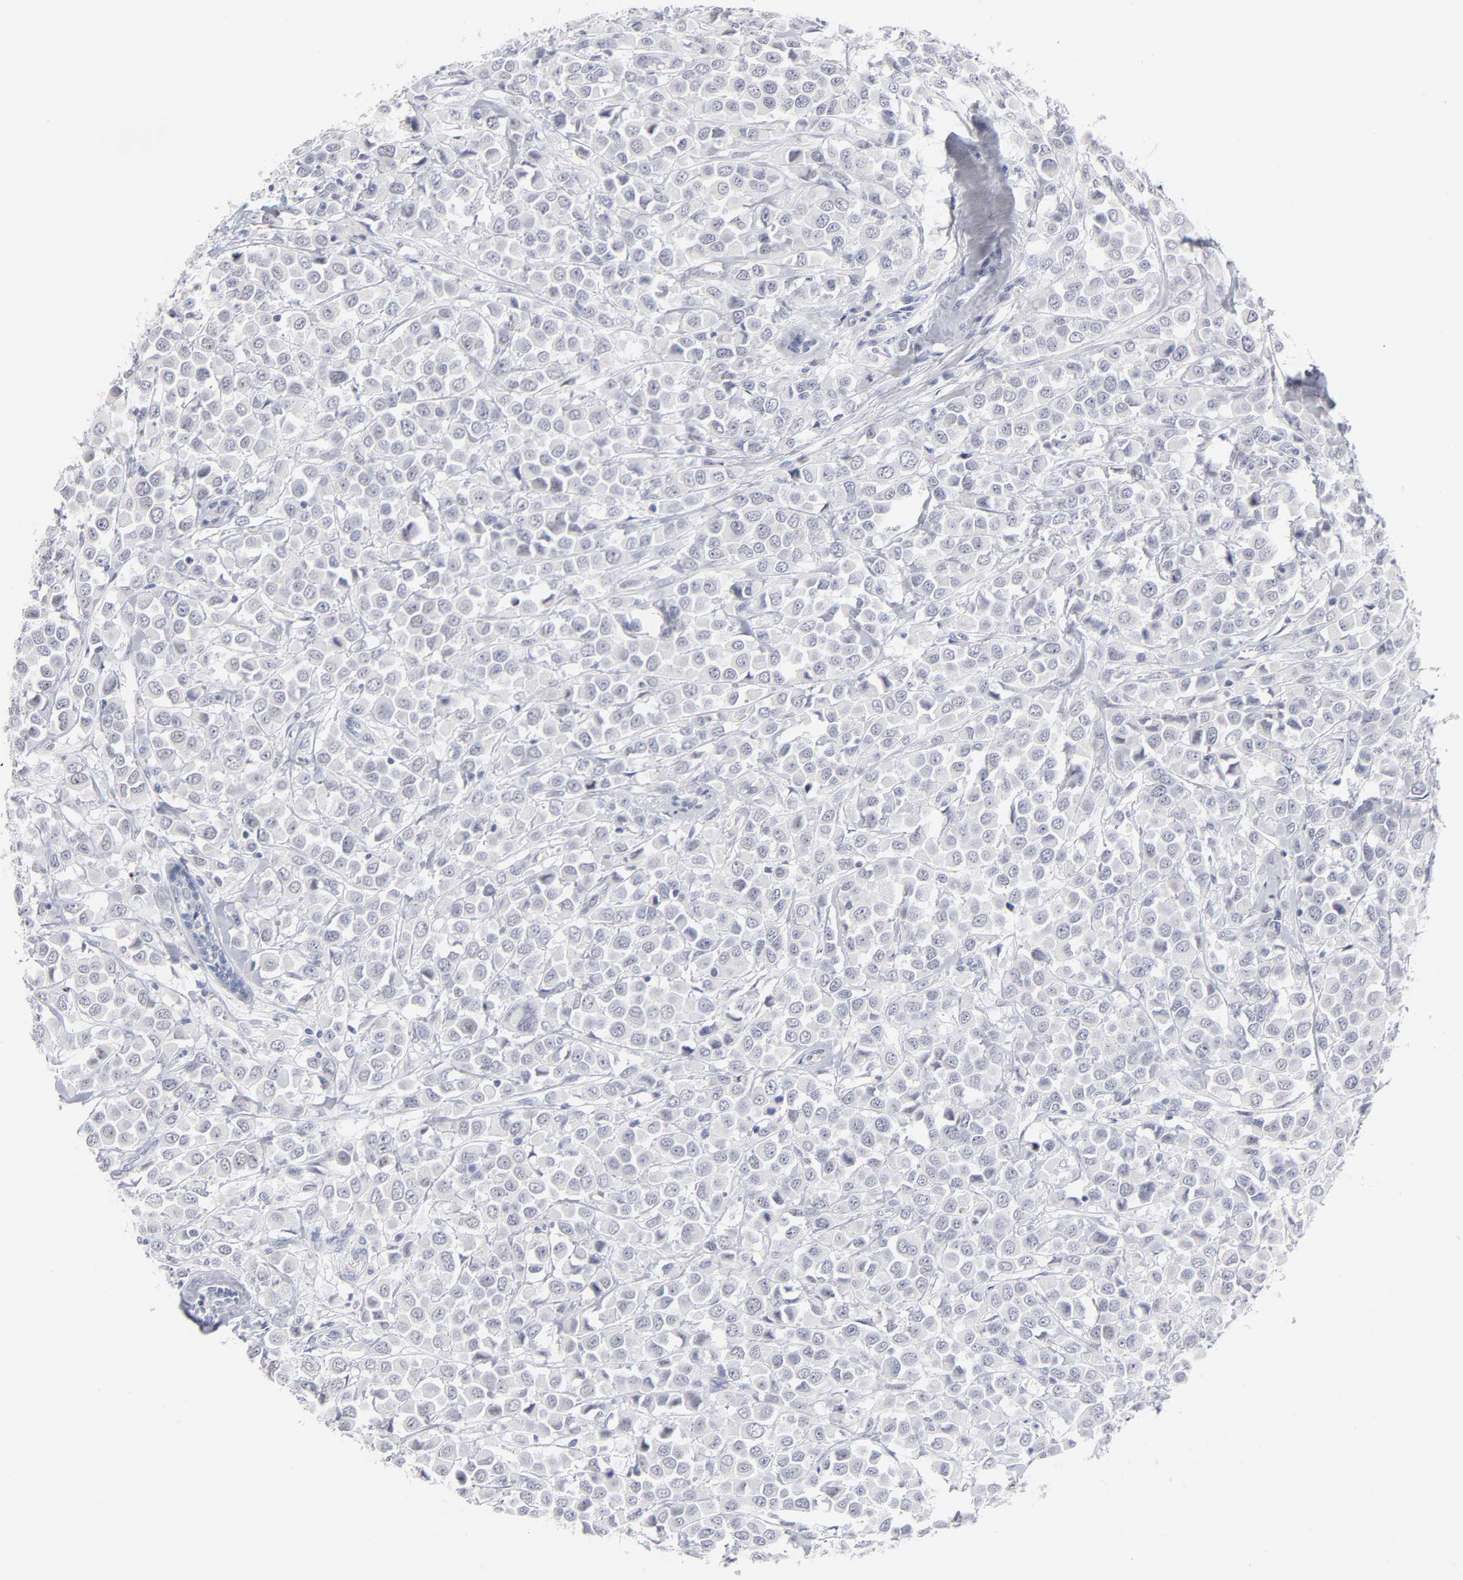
{"staining": {"intensity": "negative", "quantity": "none", "location": "none"}, "tissue": "breast cancer", "cell_type": "Tumor cells", "image_type": "cancer", "snomed": [{"axis": "morphology", "description": "Duct carcinoma"}, {"axis": "topography", "description": "Breast"}], "caption": "Breast infiltrating ductal carcinoma stained for a protein using immunohistochemistry reveals no positivity tumor cells.", "gene": "KHNYN", "patient": {"sex": "female", "age": 61}}